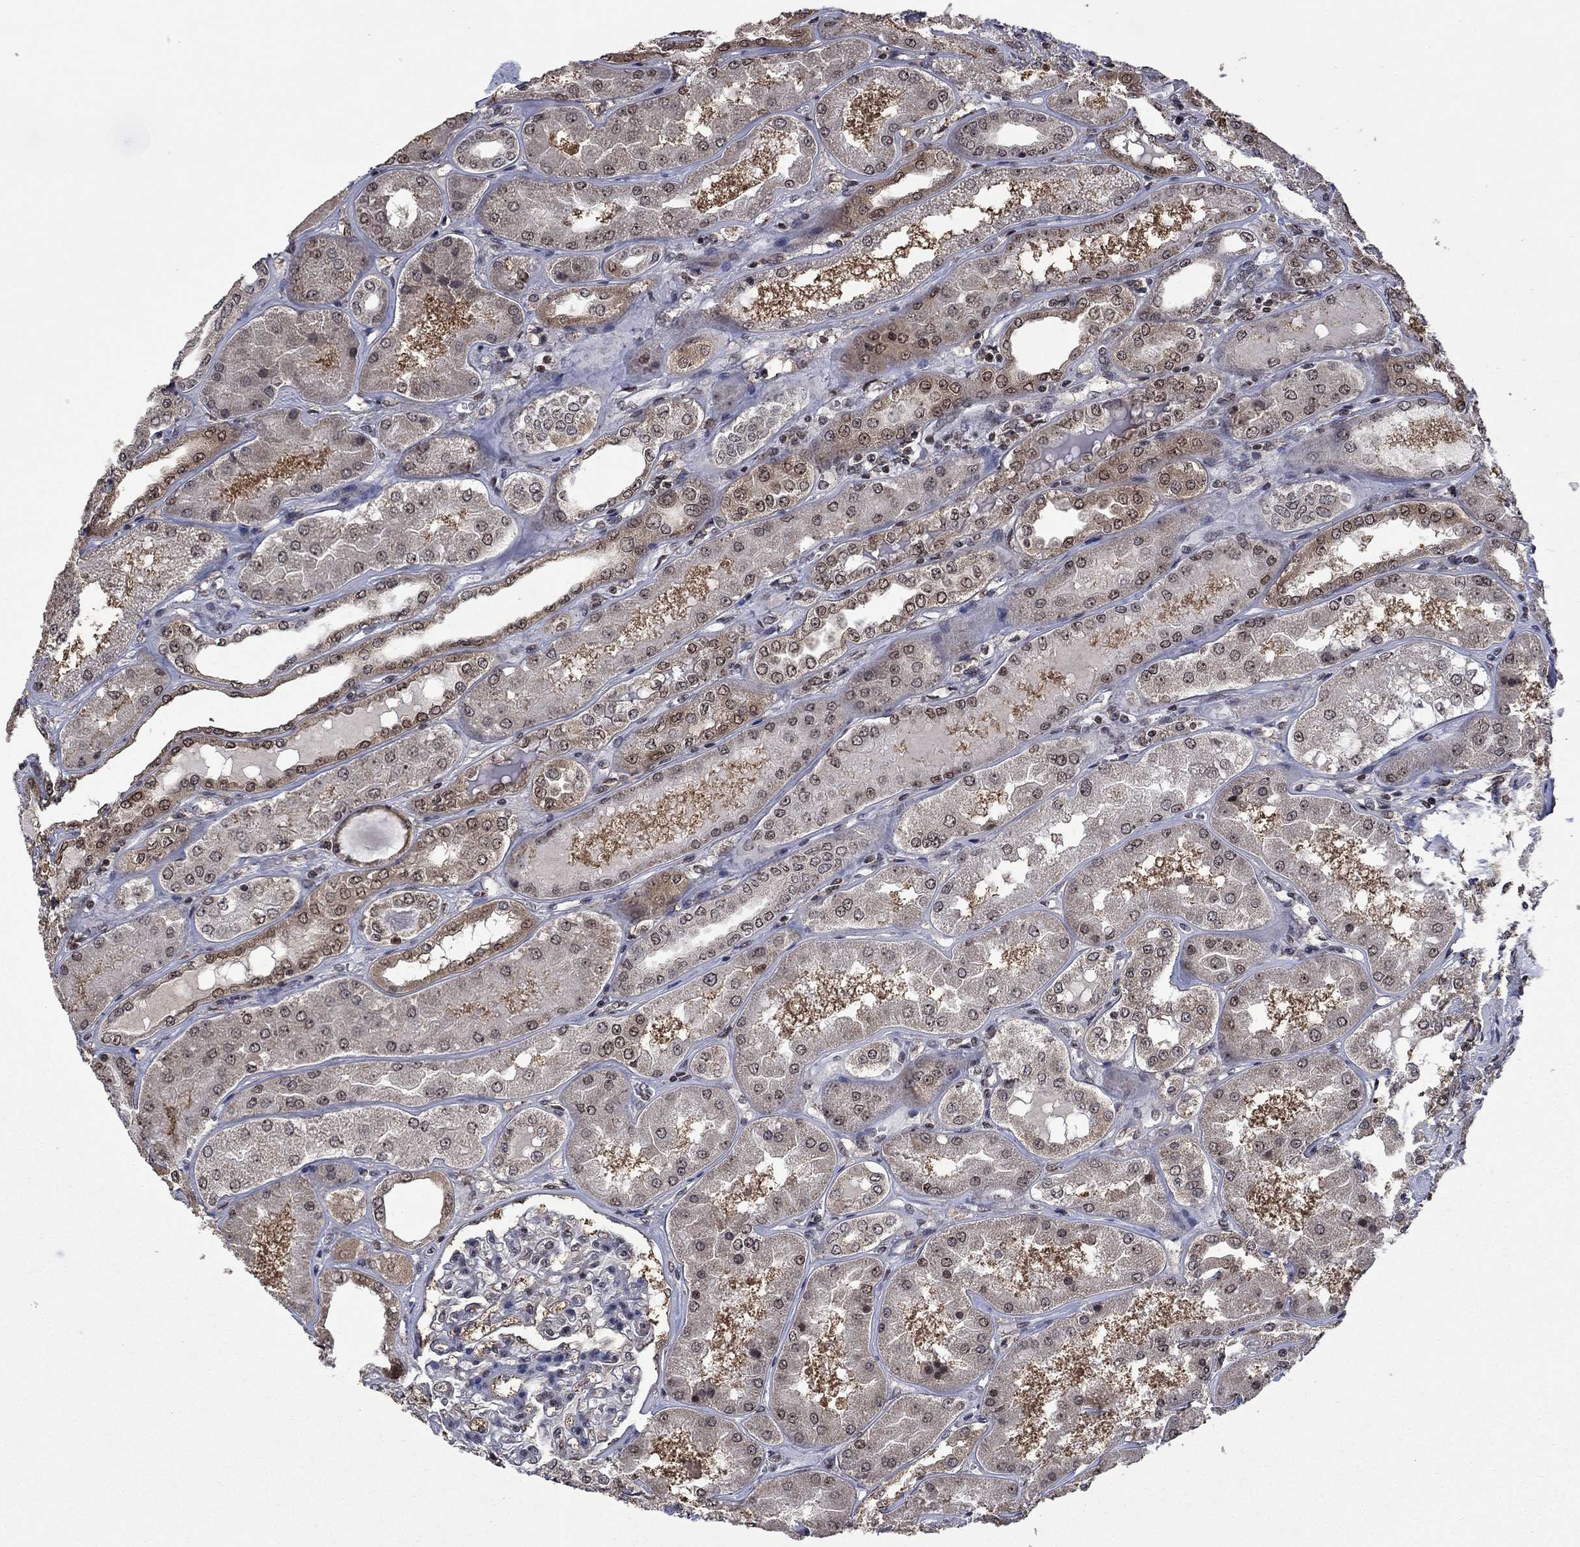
{"staining": {"intensity": "negative", "quantity": "none", "location": "none"}, "tissue": "kidney", "cell_type": "Cells in glomeruli", "image_type": "normal", "snomed": [{"axis": "morphology", "description": "Normal tissue, NOS"}, {"axis": "topography", "description": "Kidney"}], "caption": "Cells in glomeruli show no significant protein positivity in benign kidney. (Stains: DAB (3,3'-diaminobenzidine) immunohistochemistry with hematoxylin counter stain, Microscopy: brightfield microscopy at high magnification).", "gene": "FBLL1", "patient": {"sex": "female", "age": 56}}